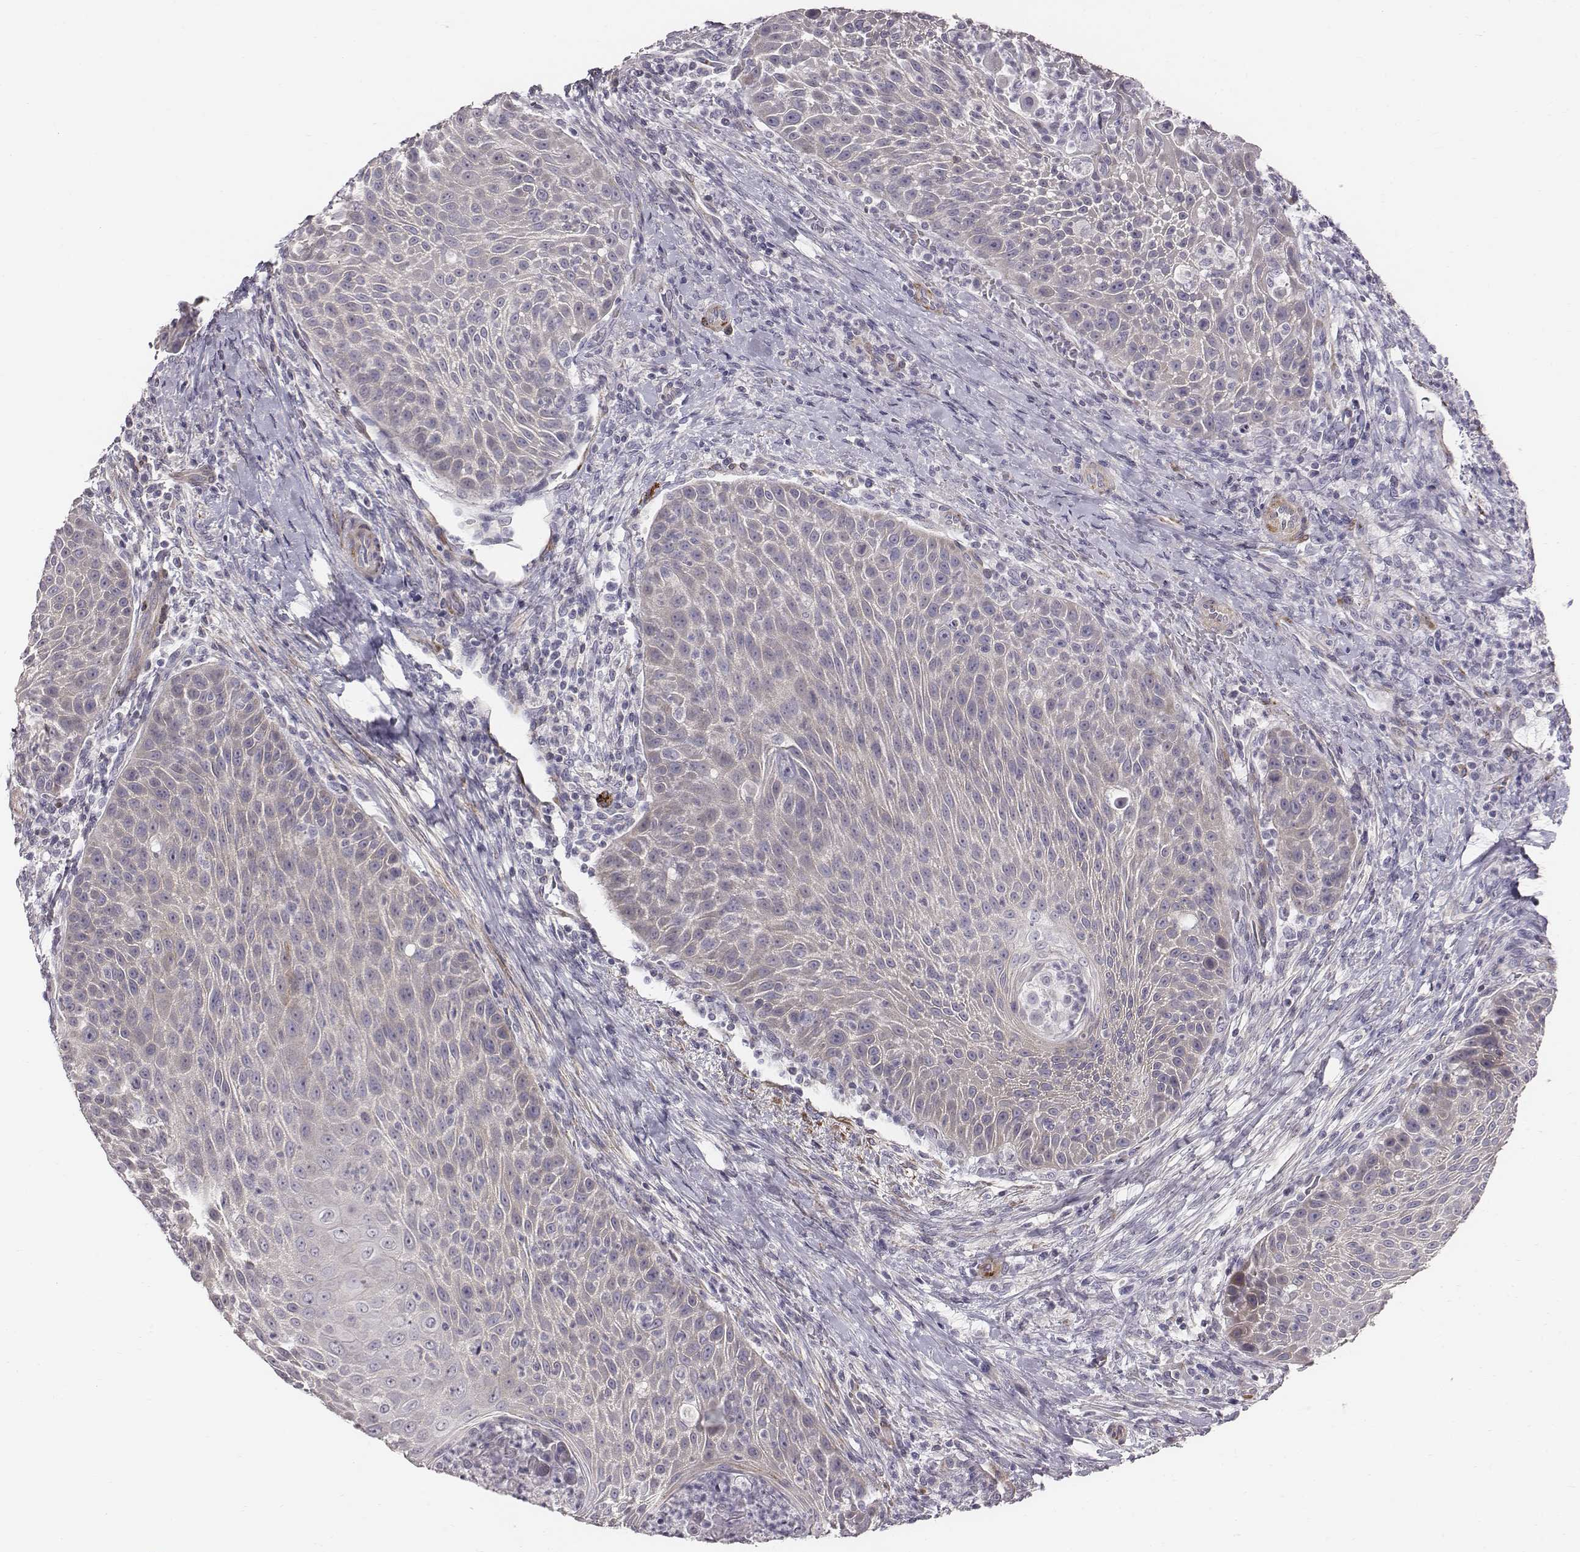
{"staining": {"intensity": "negative", "quantity": "none", "location": "none"}, "tissue": "head and neck cancer", "cell_type": "Tumor cells", "image_type": "cancer", "snomed": [{"axis": "morphology", "description": "Squamous cell carcinoma, NOS"}, {"axis": "topography", "description": "Head-Neck"}], "caption": "Micrograph shows no significant protein positivity in tumor cells of head and neck squamous cell carcinoma.", "gene": "PRKCZ", "patient": {"sex": "male", "age": 69}}